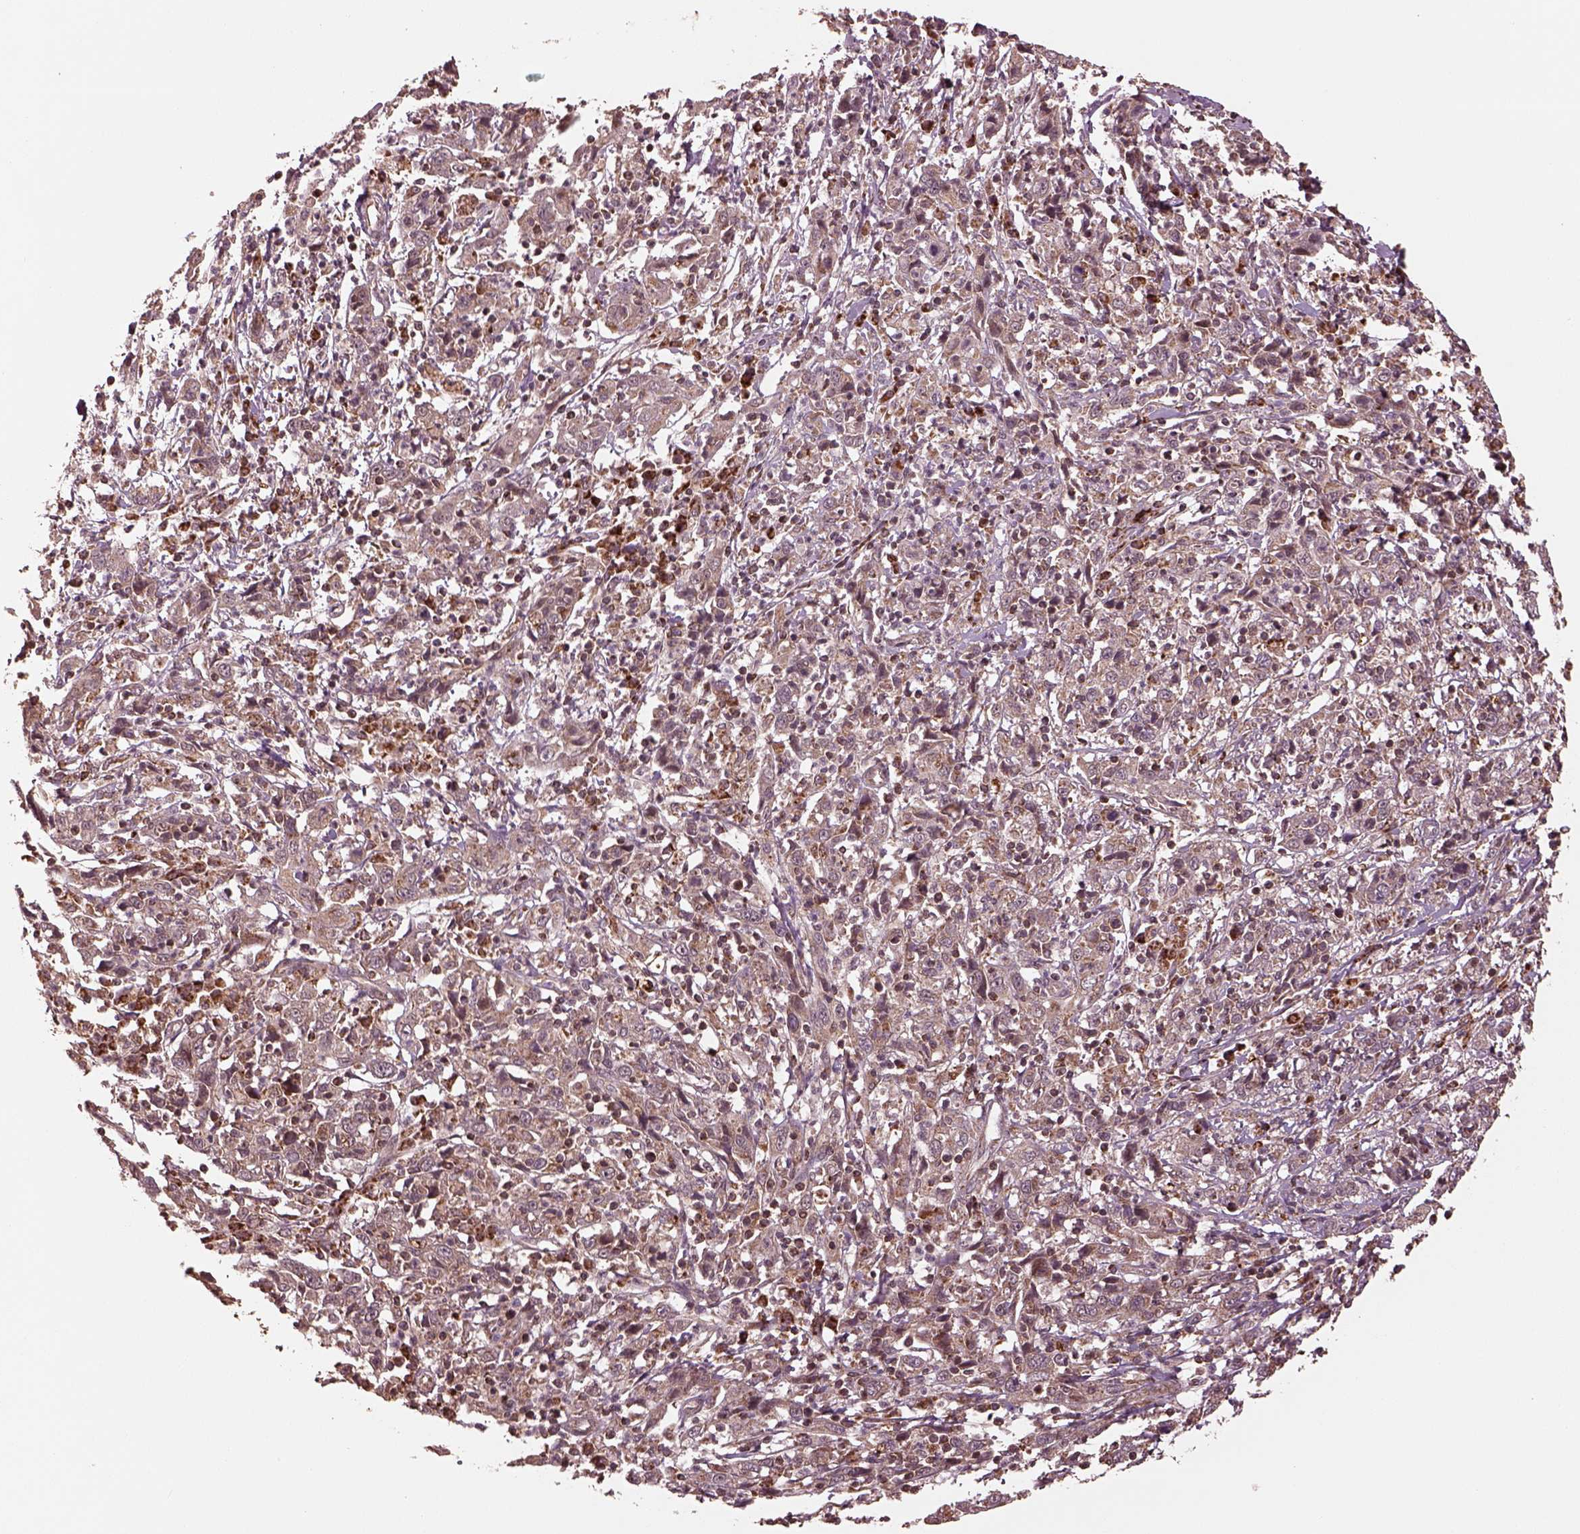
{"staining": {"intensity": "weak", "quantity": ">75%", "location": "cytoplasmic/membranous"}, "tissue": "cervical cancer", "cell_type": "Tumor cells", "image_type": "cancer", "snomed": [{"axis": "morphology", "description": "Squamous cell carcinoma, NOS"}, {"axis": "topography", "description": "Cervix"}], "caption": "Weak cytoplasmic/membranous expression is appreciated in approximately >75% of tumor cells in squamous cell carcinoma (cervical).", "gene": "SEL1L3", "patient": {"sex": "female", "age": 46}}